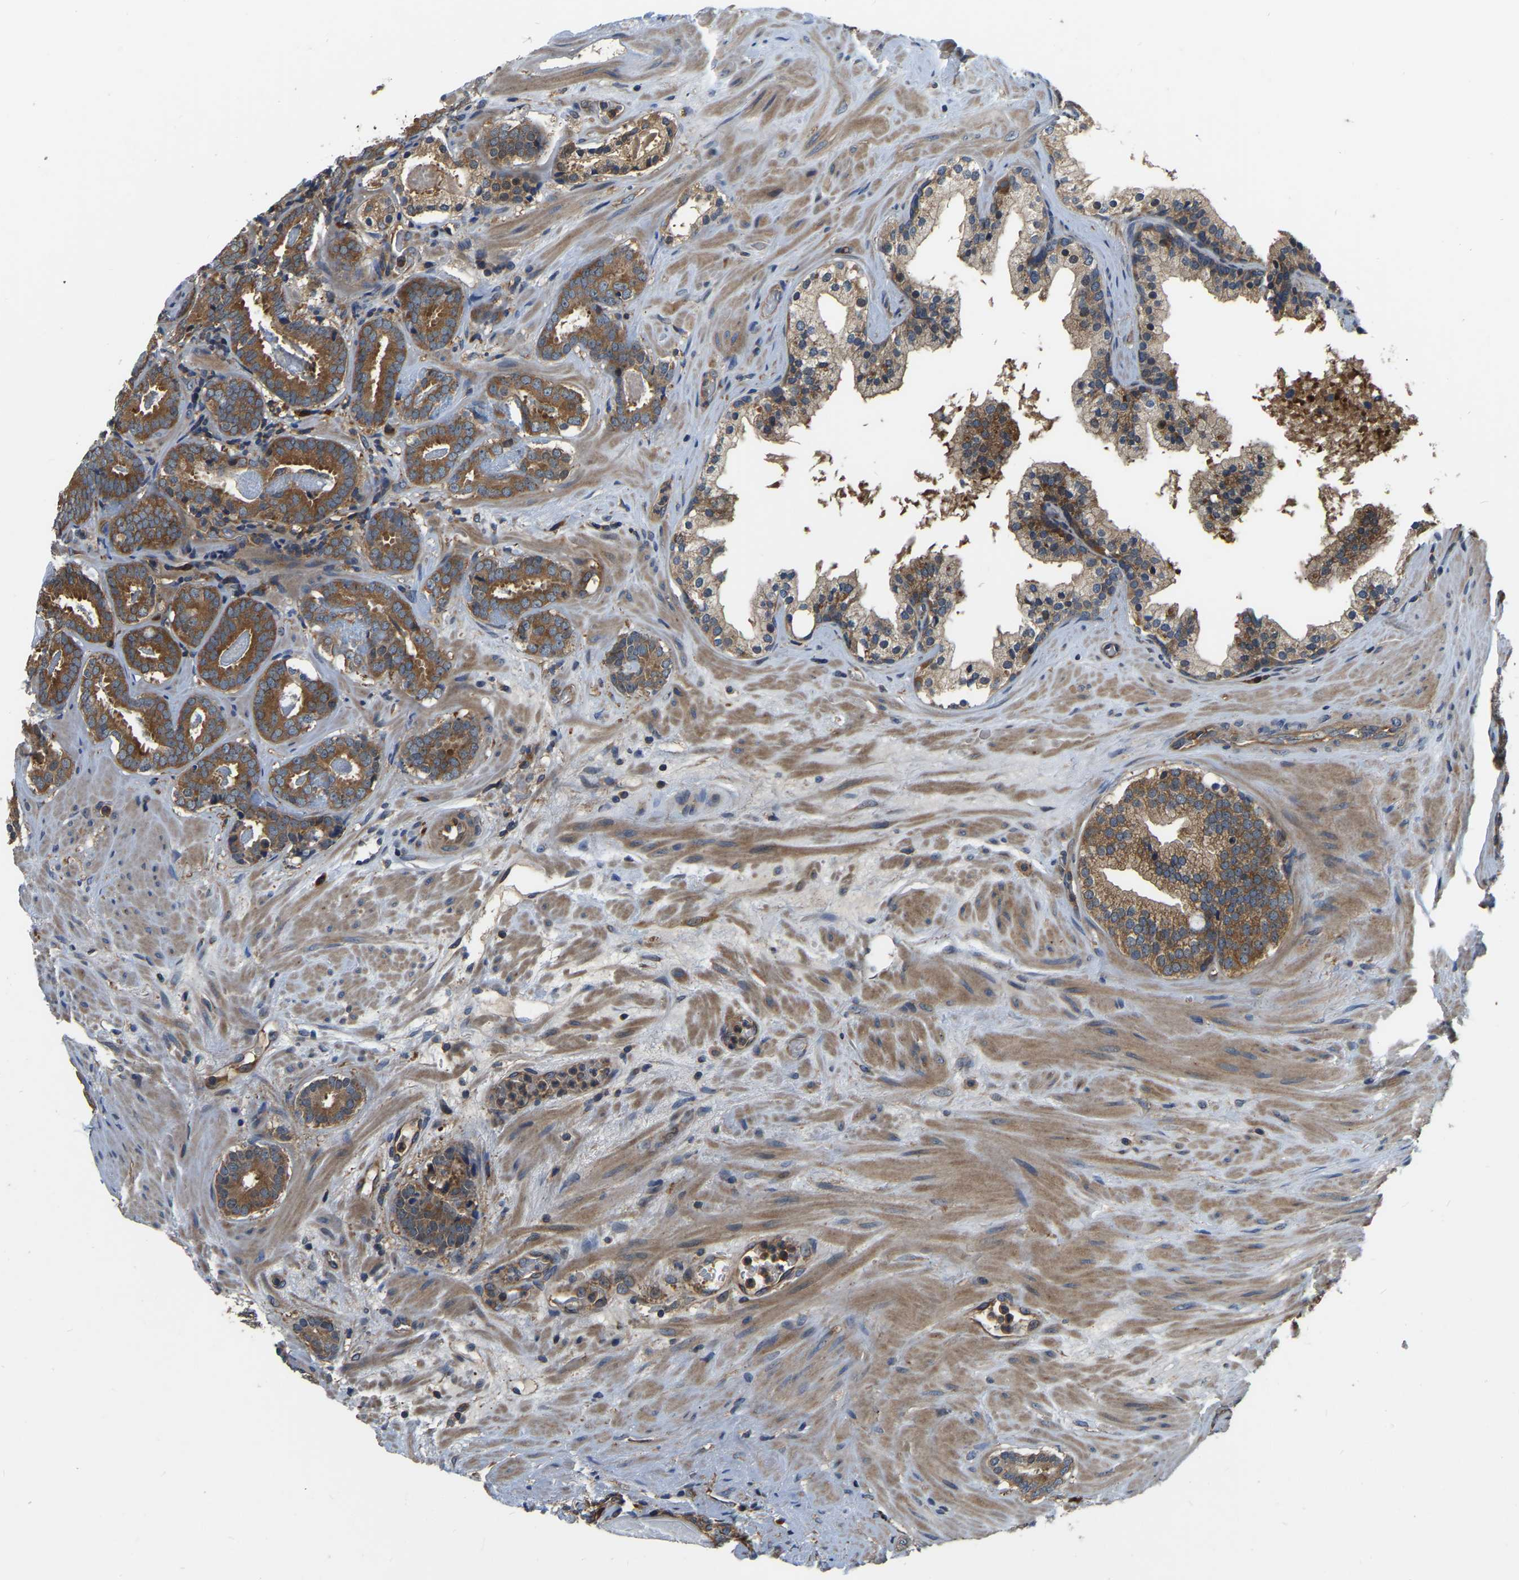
{"staining": {"intensity": "strong", "quantity": "25%-75%", "location": "cytoplasmic/membranous"}, "tissue": "prostate cancer", "cell_type": "Tumor cells", "image_type": "cancer", "snomed": [{"axis": "morphology", "description": "Adenocarcinoma, Low grade"}, {"axis": "topography", "description": "Prostate"}], "caption": "Tumor cells demonstrate strong cytoplasmic/membranous expression in approximately 25%-75% of cells in prostate low-grade adenocarcinoma.", "gene": "GARS1", "patient": {"sex": "male", "age": 69}}